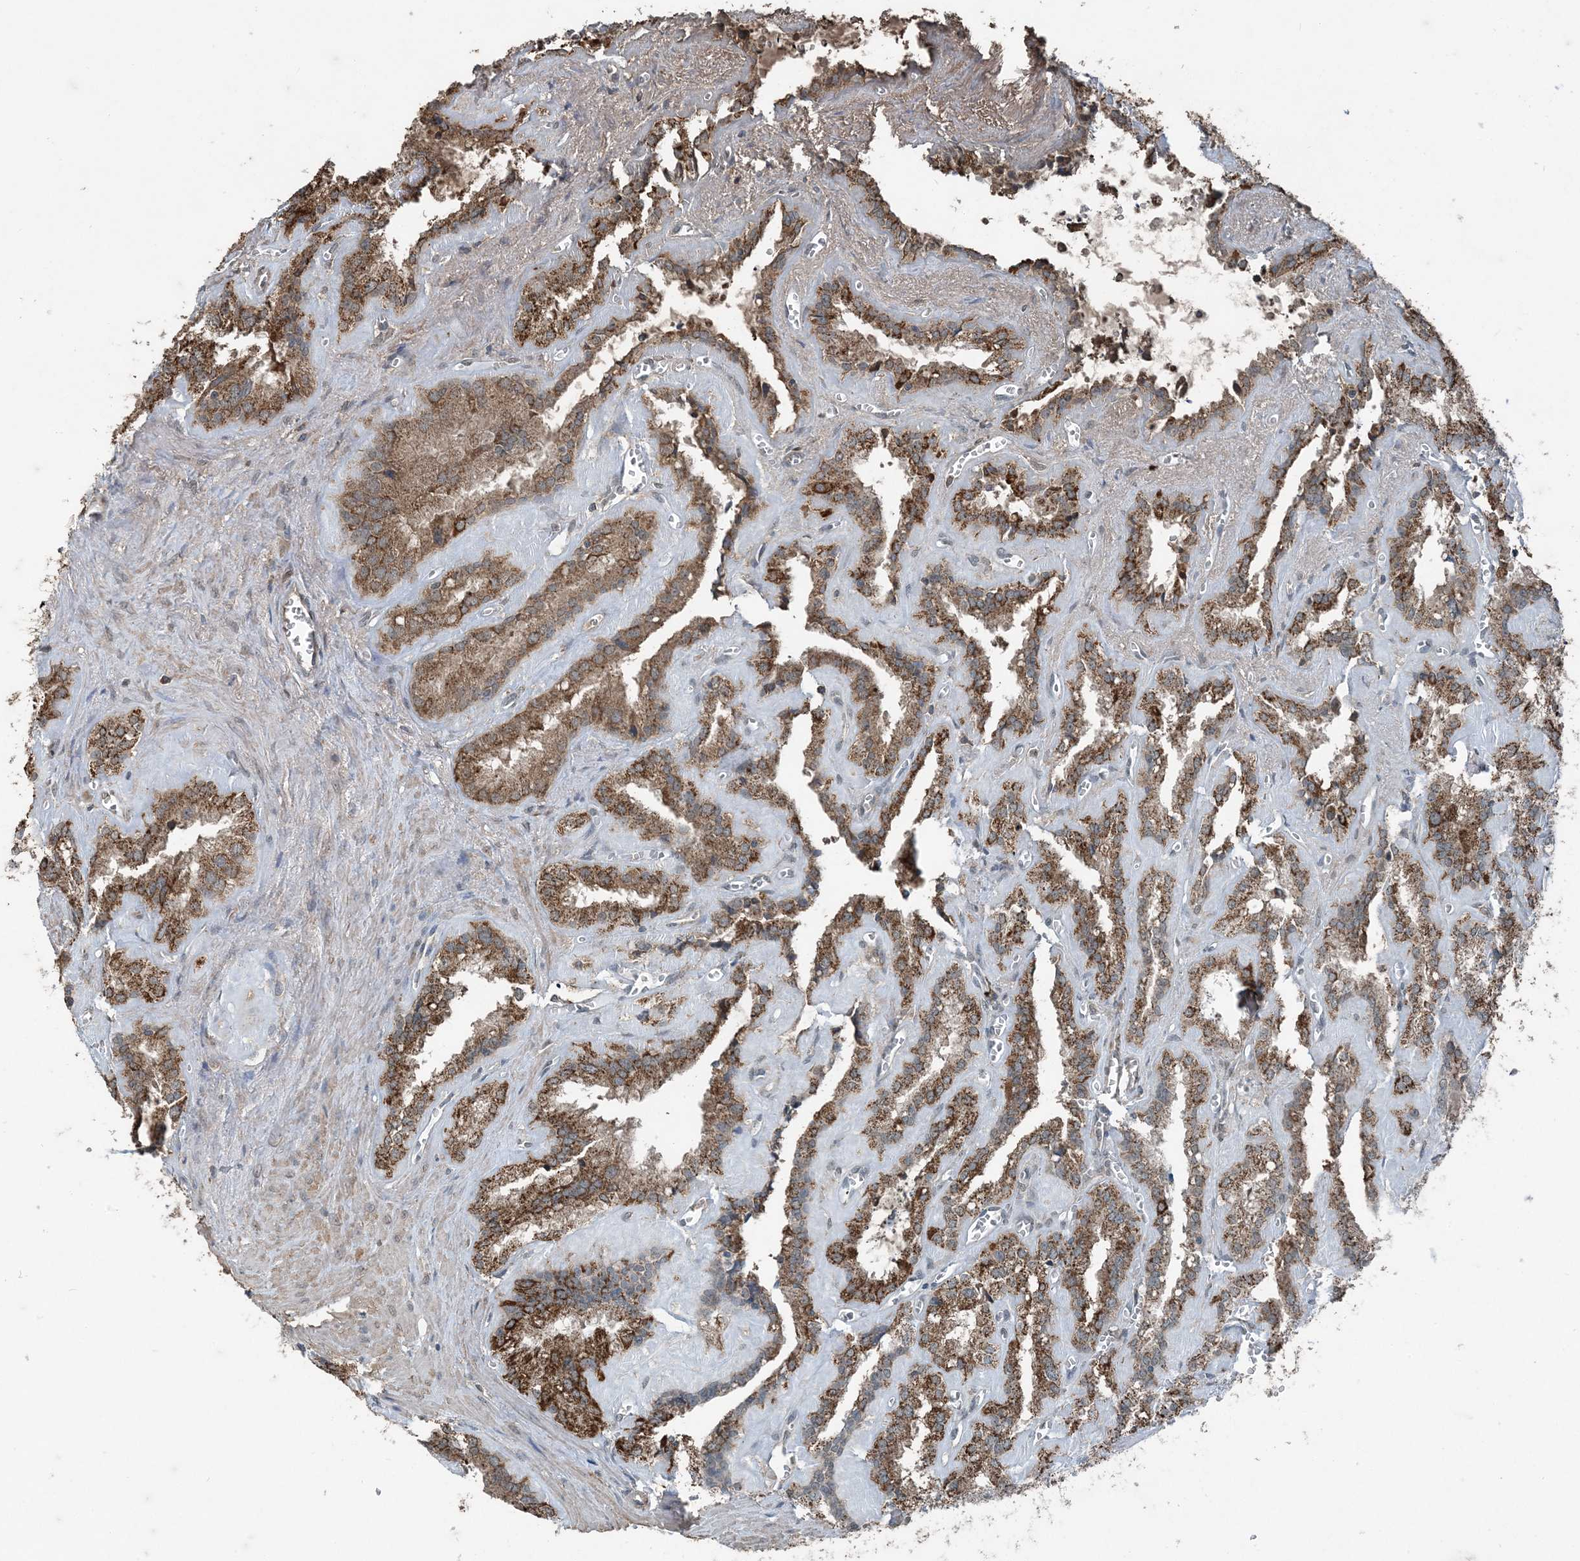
{"staining": {"intensity": "moderate", "quantity": ">75%", "location": "cytoplasmic/membranous"}, "tissue": "seminal vesicle", "cell_type": "Glandular cells", "image_type": "normal", "snomed": [{"axis": "morphology", "description": "Normal tissue, NOS"}, {"axis": "topography", "description": "Prostate"}, {"axis": "topography", "description": "Seminal veicle"}], "caption": "An image of human seminal vesicle stained for a protein exhibits moderate cytoplasmic/membranous brown staining in glandular cells. Using DAB (3,3'-diaminobenzidine) (brown) and hematoxylin (blue) stains, captured at high magnification using brightfield microscopy.", "gene": "GNL1", "patient": {"sex": "male", "age": 59}}